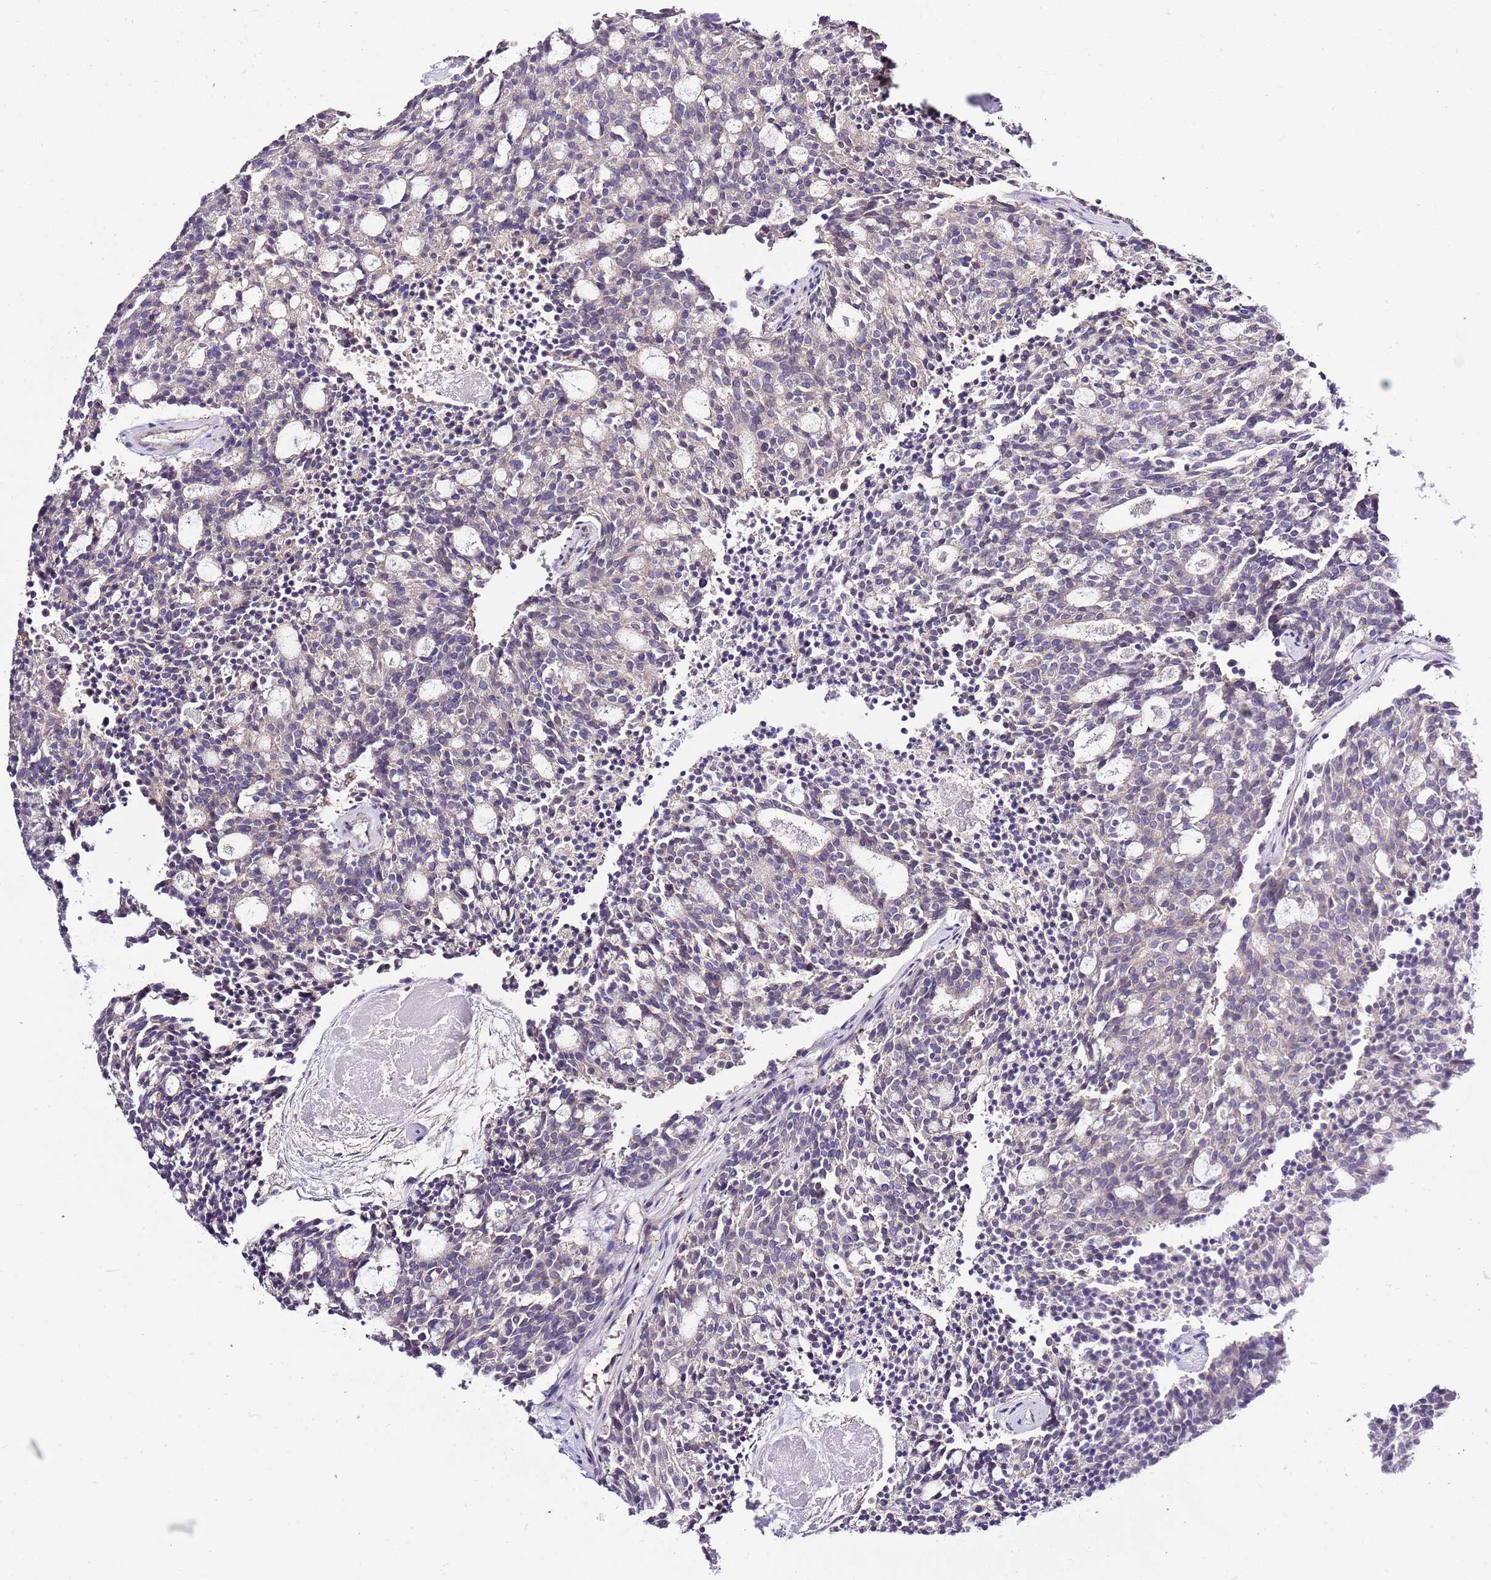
{"staining": {"intensity": "negative", "quantity": "none", "location": "none"}, "tissue": "carcinoid", "cell_type": "Tumor cells", "image_type": "cancer", "snomed": [{"axis": "morphology", "description": "Carcinoid, malignant, NOS"}, {"axis": "topography", "description": "Pancreas"}], "caption": "There is no significant staining in tumor cells of carcinoid.", "gene": "EFHD1", "patient": {"sex": "female", "age": 54}}